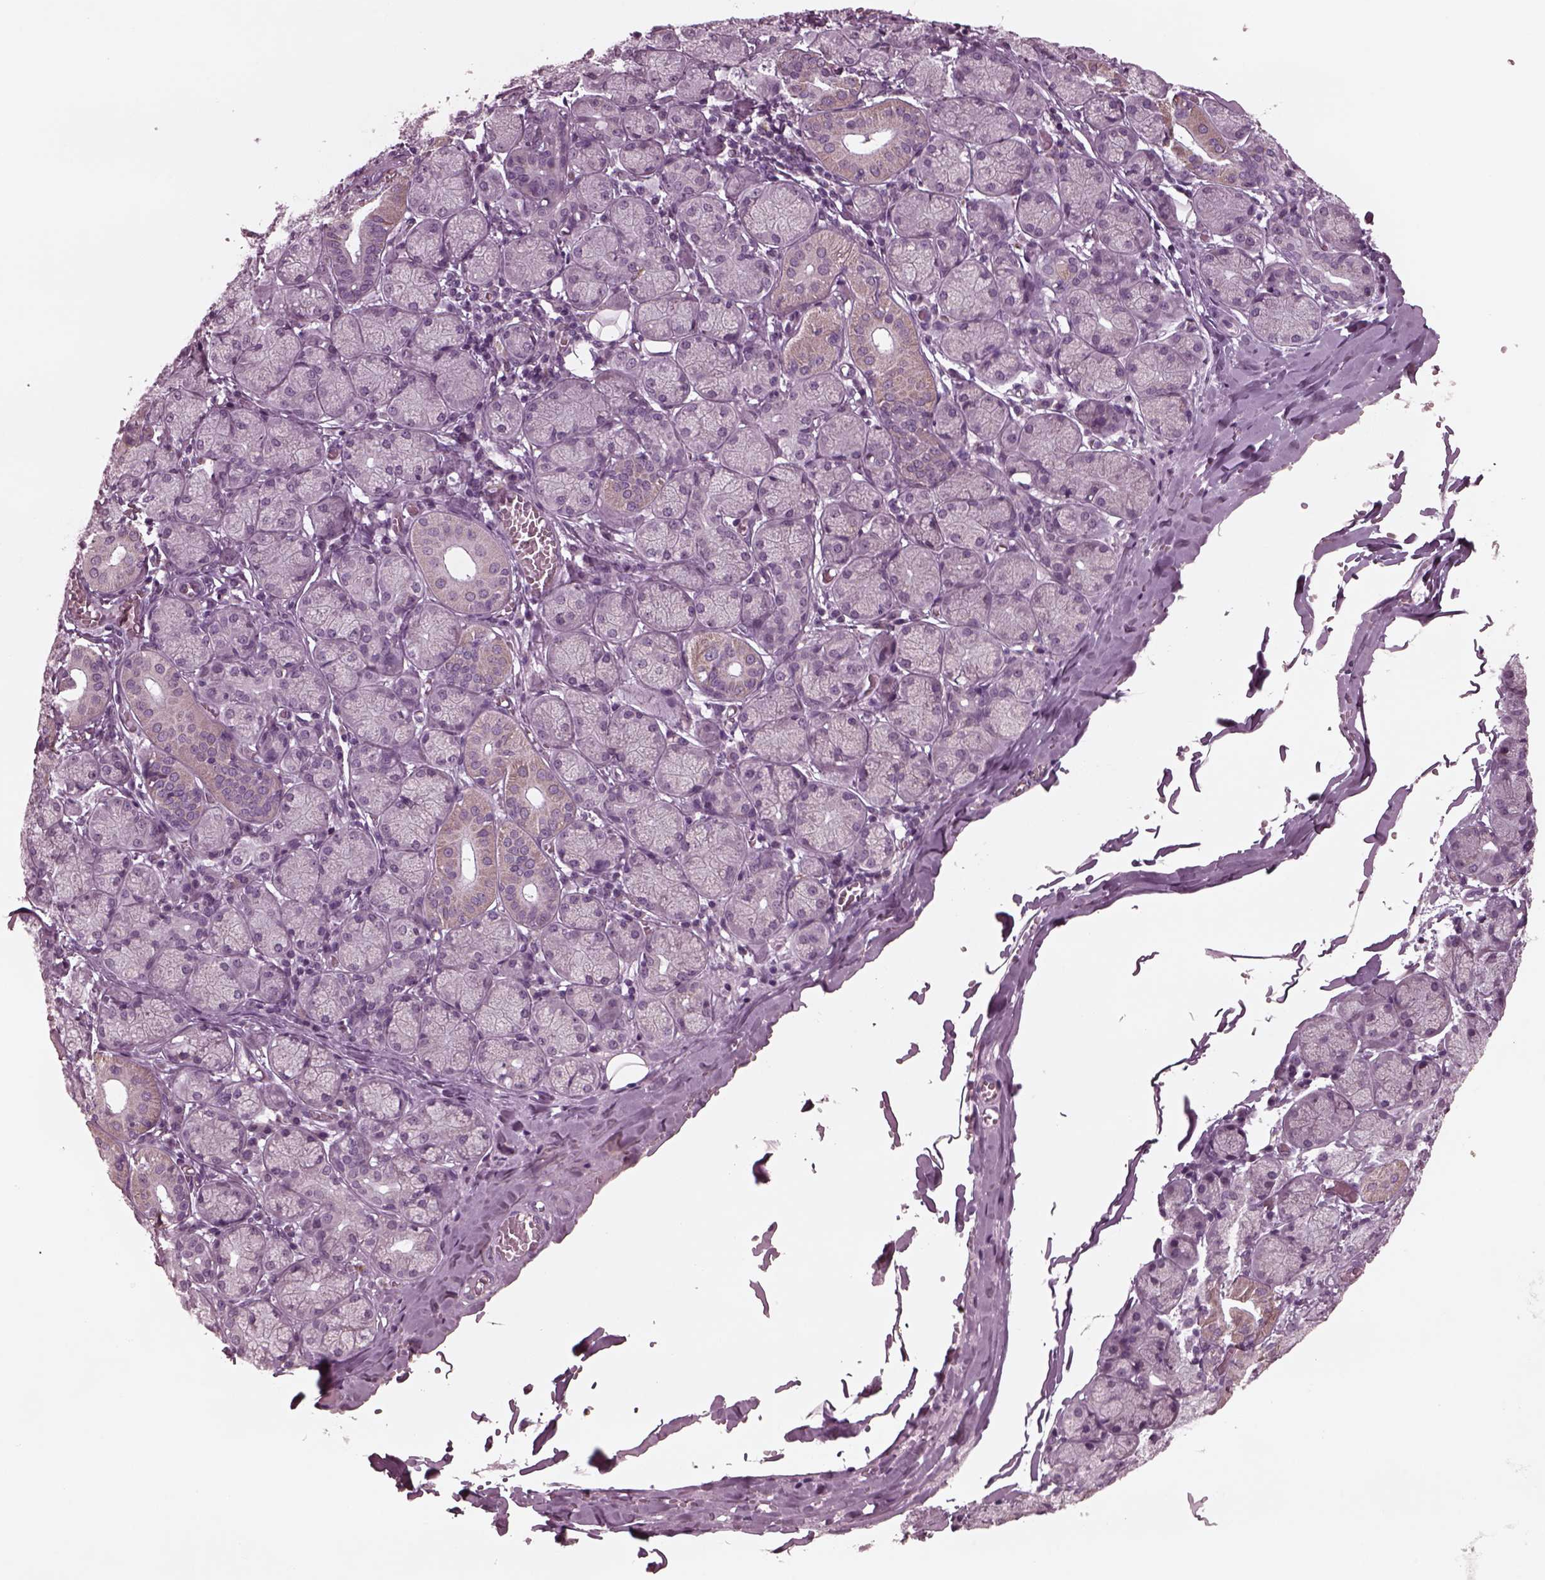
{"staining": {"intensity": "weak", "quantity": "<25%", "location": "cytoplasmic/membranous"}, "tissue": "salivary gland", "cell_type": "Glandular cells", "image_type": "normal", "snomed": [{"axis": "morphology", "description": "Normal tissue, NOS"}, {"axis": "topography", "description": "Salivary gland"}, {"axis": "topography", "description": "Peripheral nerve tissue"}], "caption": "This is an IHC photomicrograph of unremarkable salivary gland. There is no staining in glandular cells.", "gene": "CELSR3", "patient": {"sex": "female", "age": 24}}